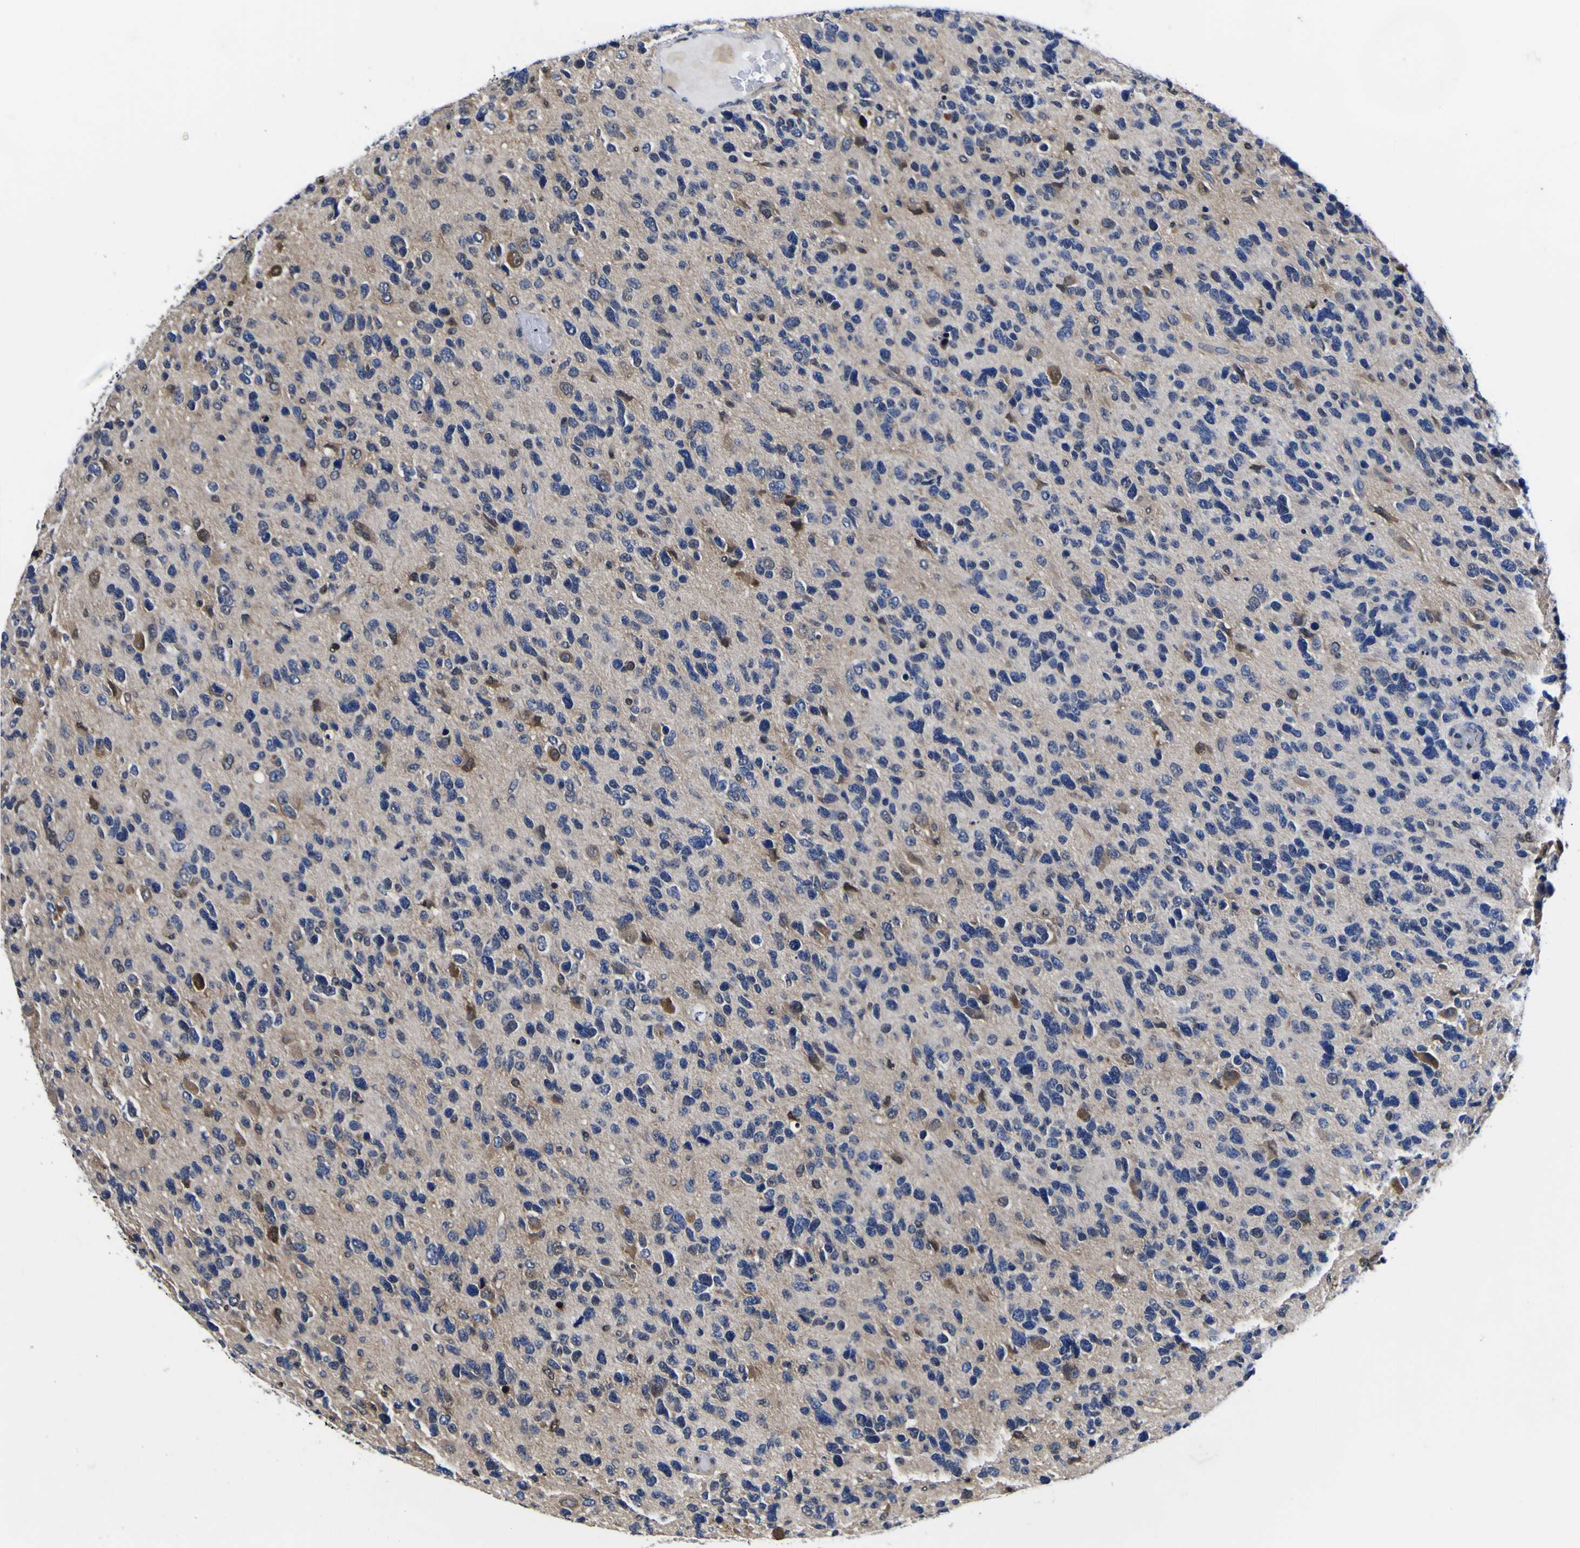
{"staining": {"intensity": "moderate", "quantity": "<25%", "location": "cytoplasmic/membranous,nuclear"}, "tissue": "glioma", "cell_type": "Tumor cells", "image_type": "cancer", "snomed": [{"axis": "morphology", "description": "Glioma, malignant, High grade"}, {"axis": "topography", "description": "Brain"}], "caption": "A histopathology image of glioma stained for a protein exhibits moderate cytoplasmic/membranous and nuclear brown staining in tumor cells.", "gene": "FAM110B", "patient": {"sex": "female", "age": 58}}